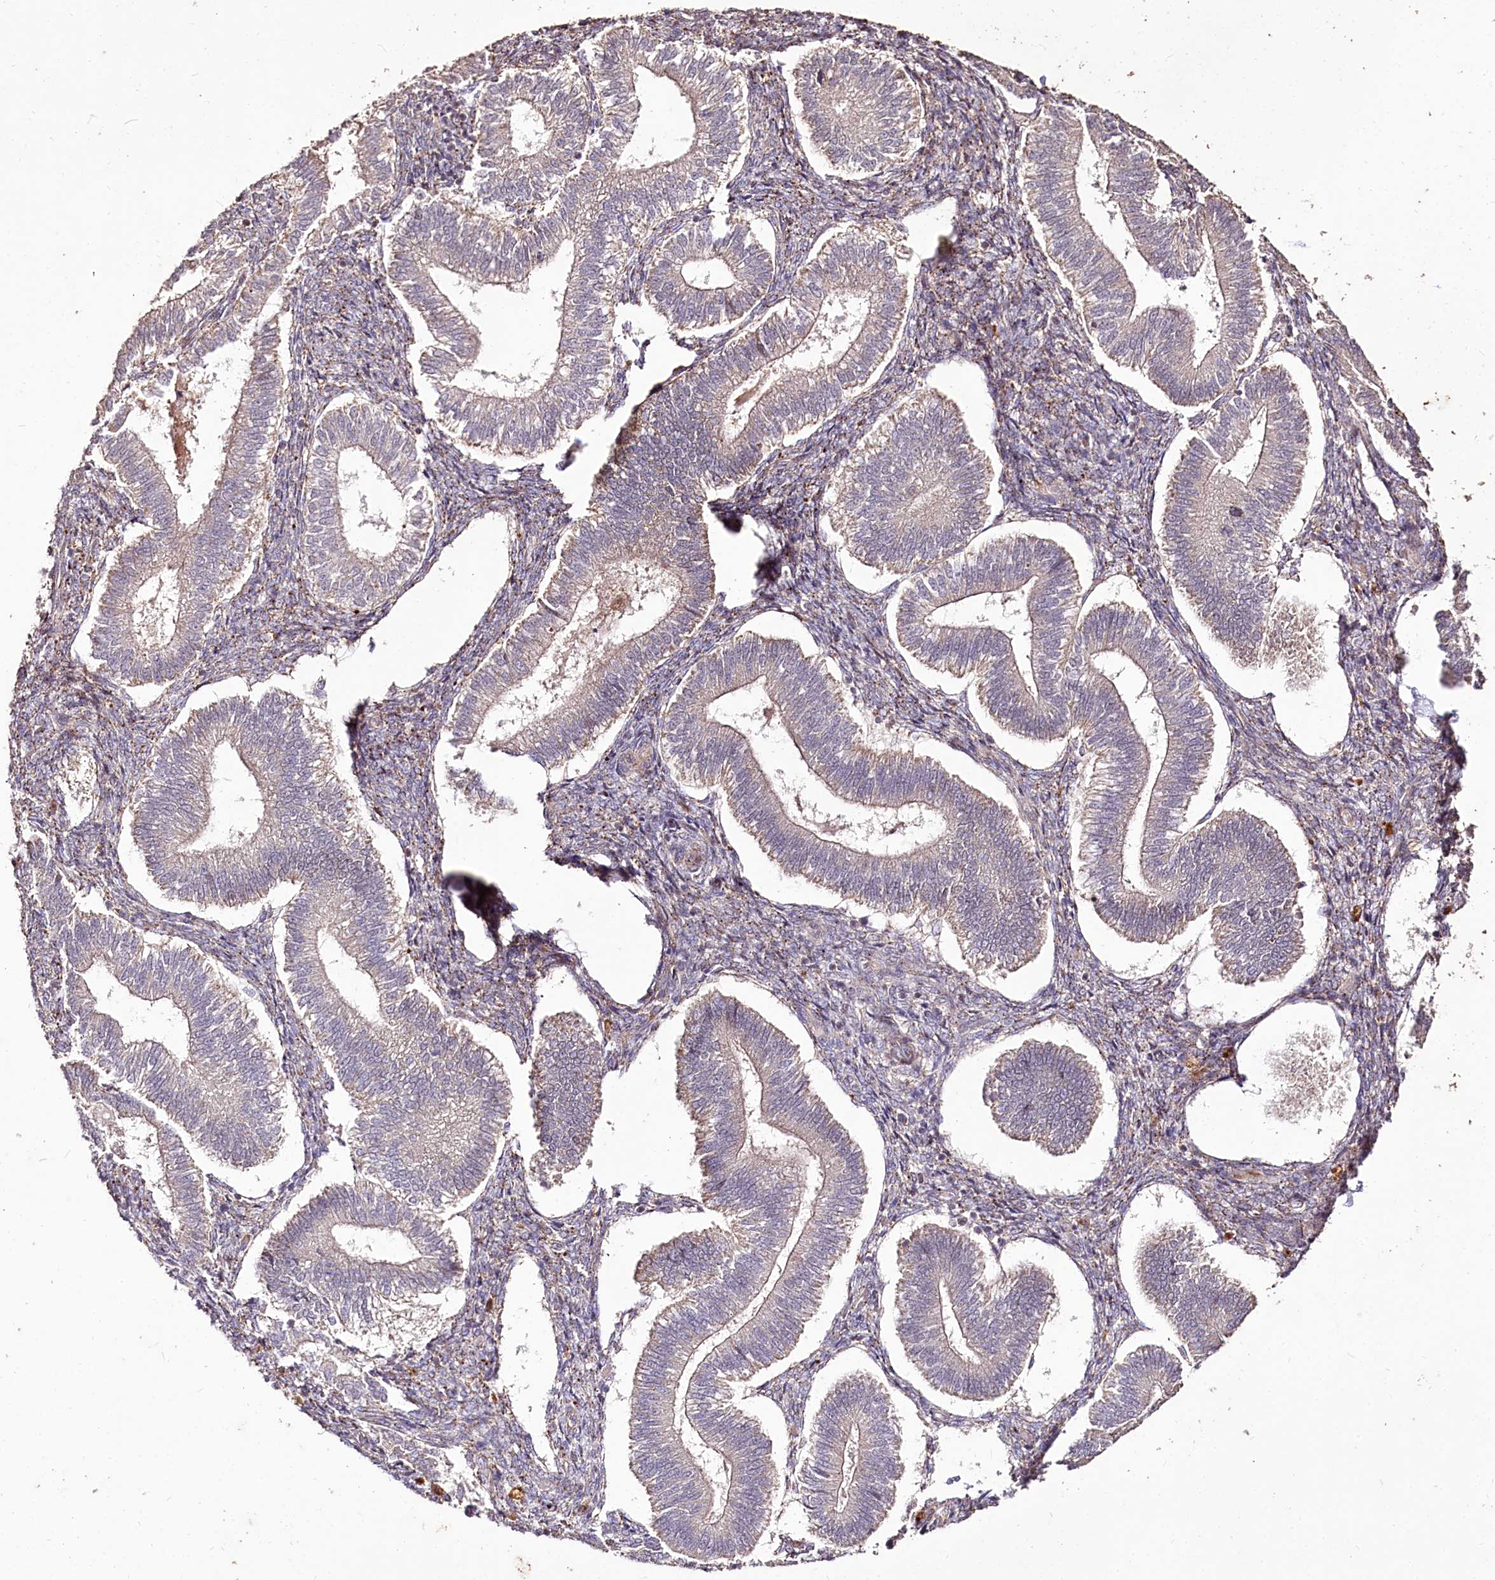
{"staining": {"intensity": "negative", "quantity": "none", "location": "none"}, "tissue": "endometrium", "cell_type": "Cells in endometrial stroma", "image_type": "normal", "snomed": [{"axis": "morphology", "description": "Normal tissue, NOS"}, {"axis": "topography", "description": "Endometrium"}], "caption": "Micrograph shows no significant protein positivity in cells in endometrial stroma of unremarkable endometrium.", "gene": "CARD19", "patient": {"sex": "female", "age": 25}}